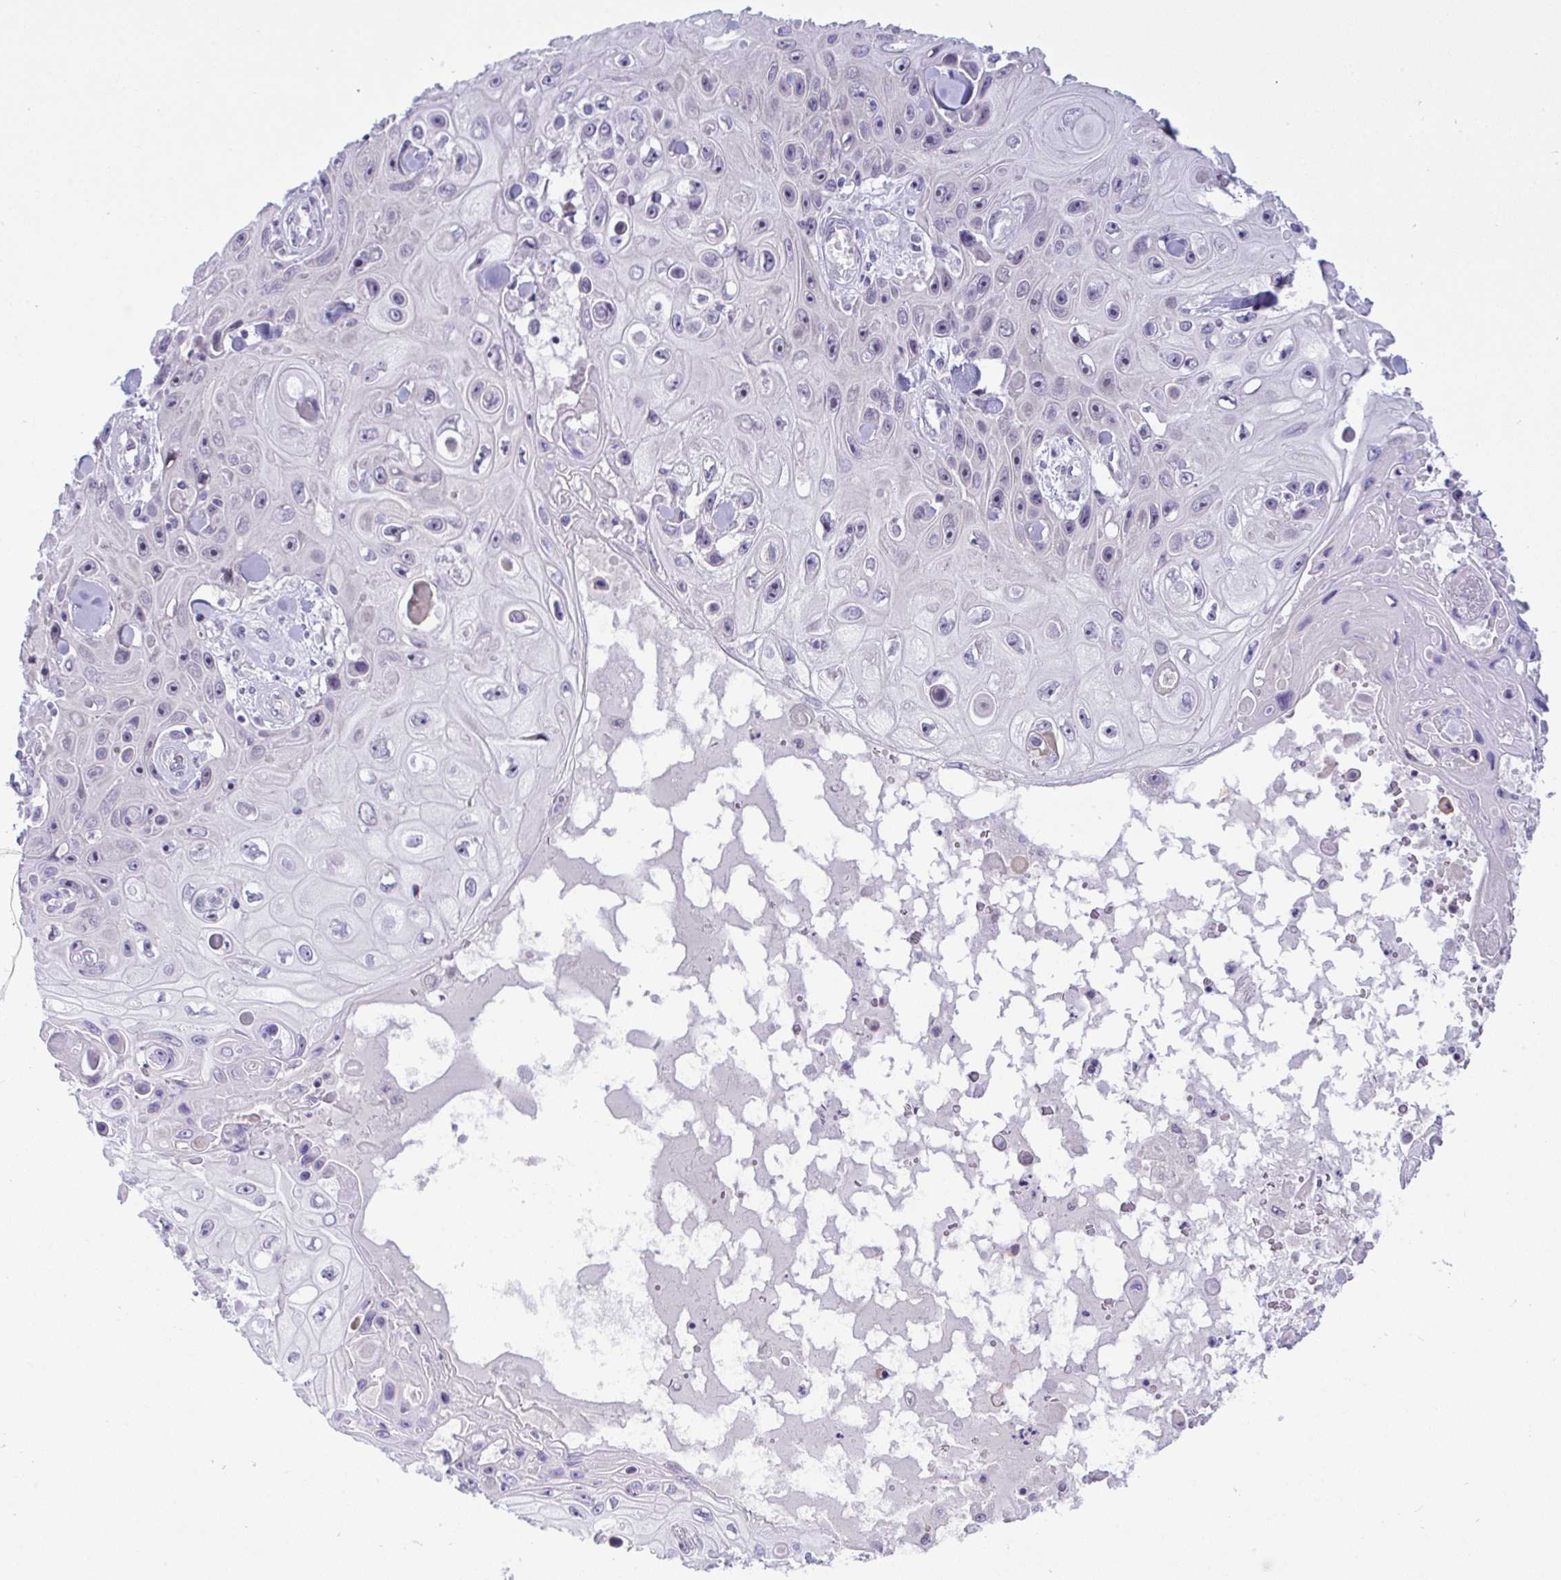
{"staining": {"intensity": "negative", "quantity": "none", "location": "none"}, "tissue": "skin cancer", "cell_type": "Tumor cells", "image_type": "cancer", "snomed": [{"axis": "morphology", "description": "Squamous cell carcinoma, NOS"}, {"axis": "topography", "description": "Skin"}], "caption": "IHC of human squamous cell carcinoma (skin) displays no positivity in tumor cells.", "gene": "USP35", "patient": {"sex": "male", "age": 82}}